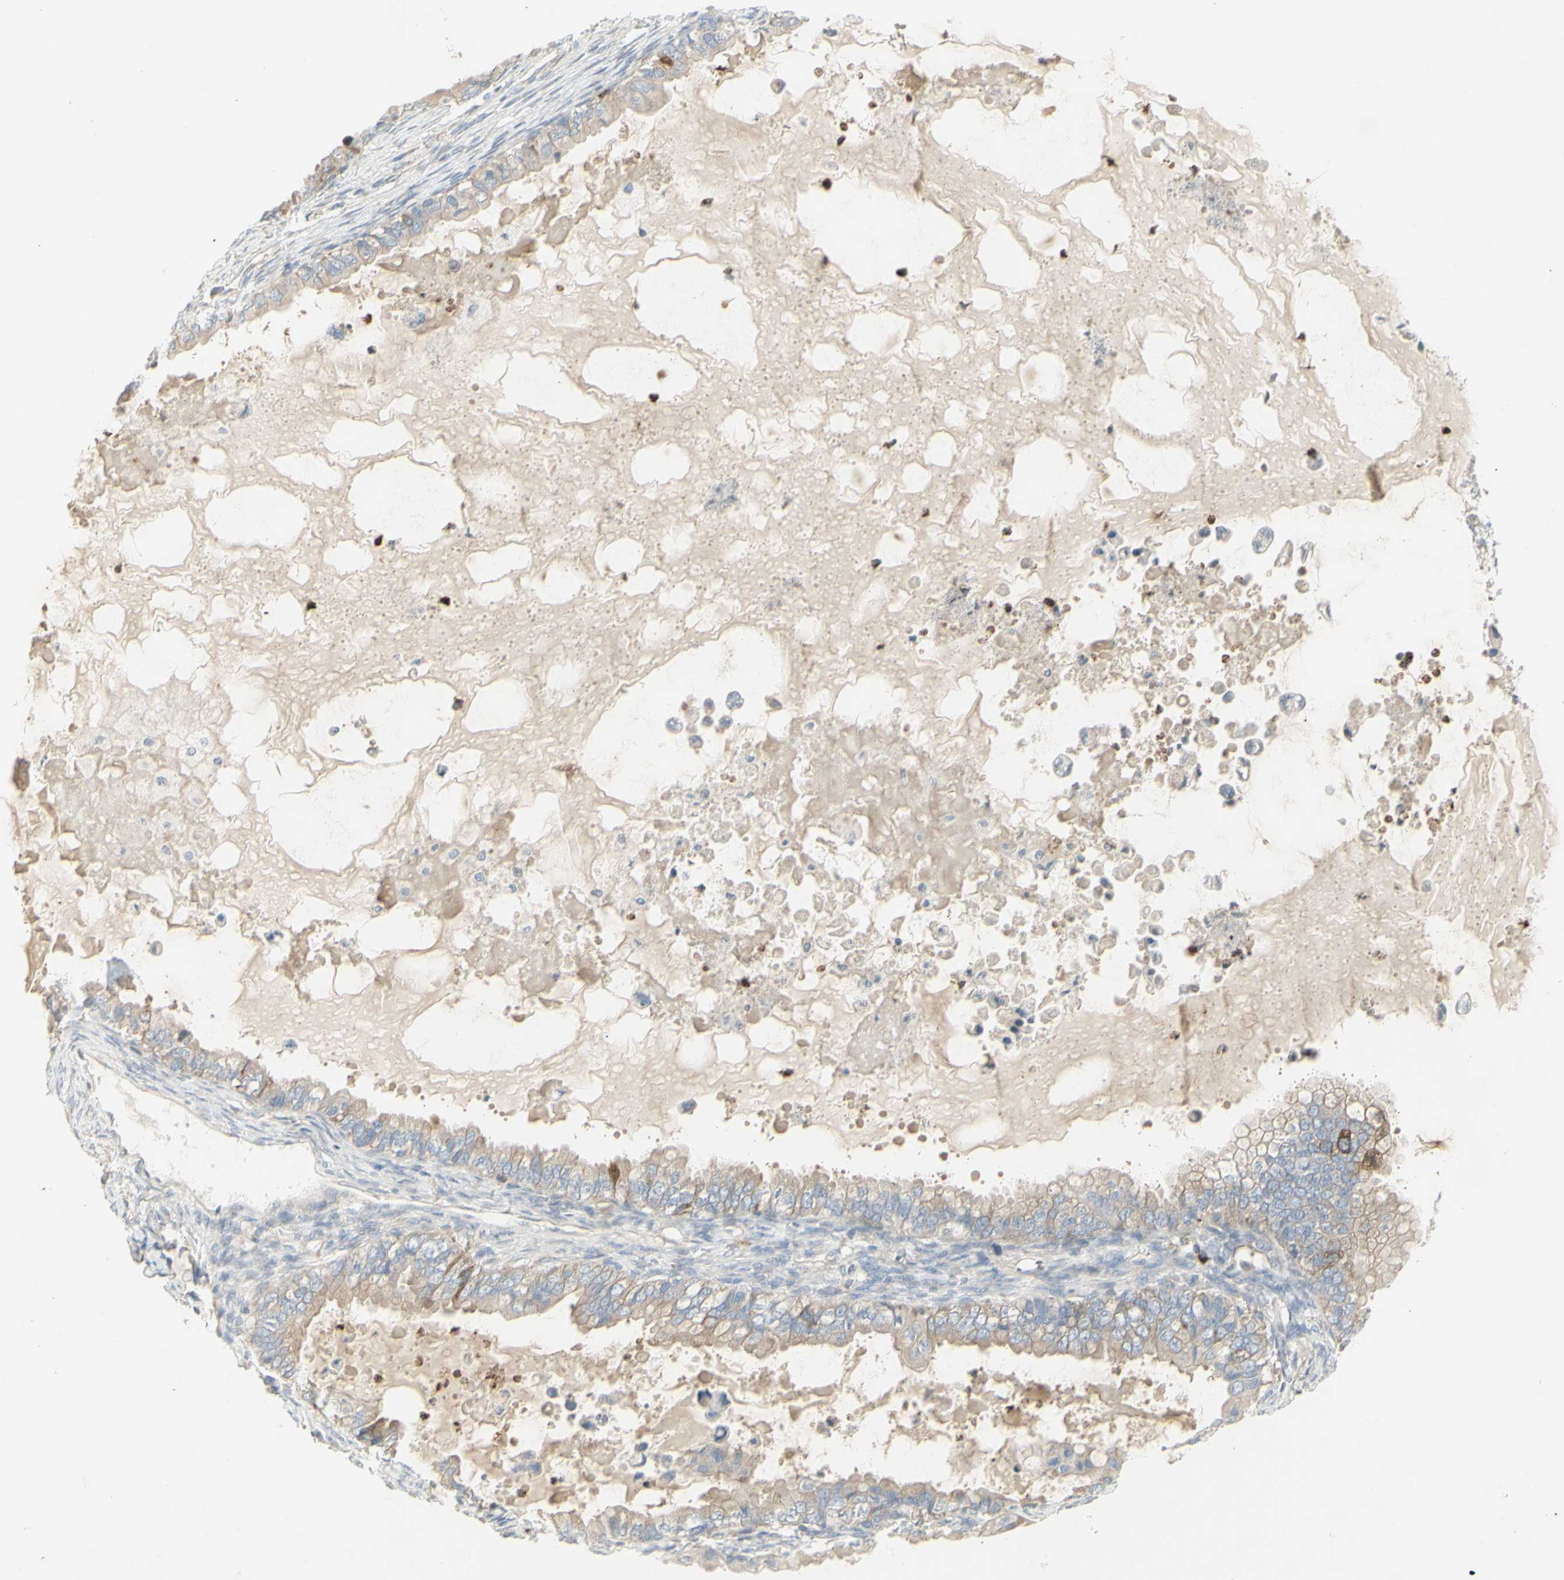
{"staining": {"intensity": "weak", "quantity": ">75%", "location": "cytoplasmic/membranous"}, "tissue": "ovarian cancer", "cell_type": "Tumor cells", "image_type": "cancer", "snomed": [{"axis": "morphology", "description": "Cystadenocarcinoma, mucinous, NOS"}, {"axis": "topography", "description": "Ovary"}], "caption": "Protein staining of mucinous cystadenocarcinoma (ovarian) tissue exhibits weak cytoplasmic/membranous expression in approximately >75% of tumor cells.", "gene": "CCNB2", "patient": {"sex": "female", "age": 80}}